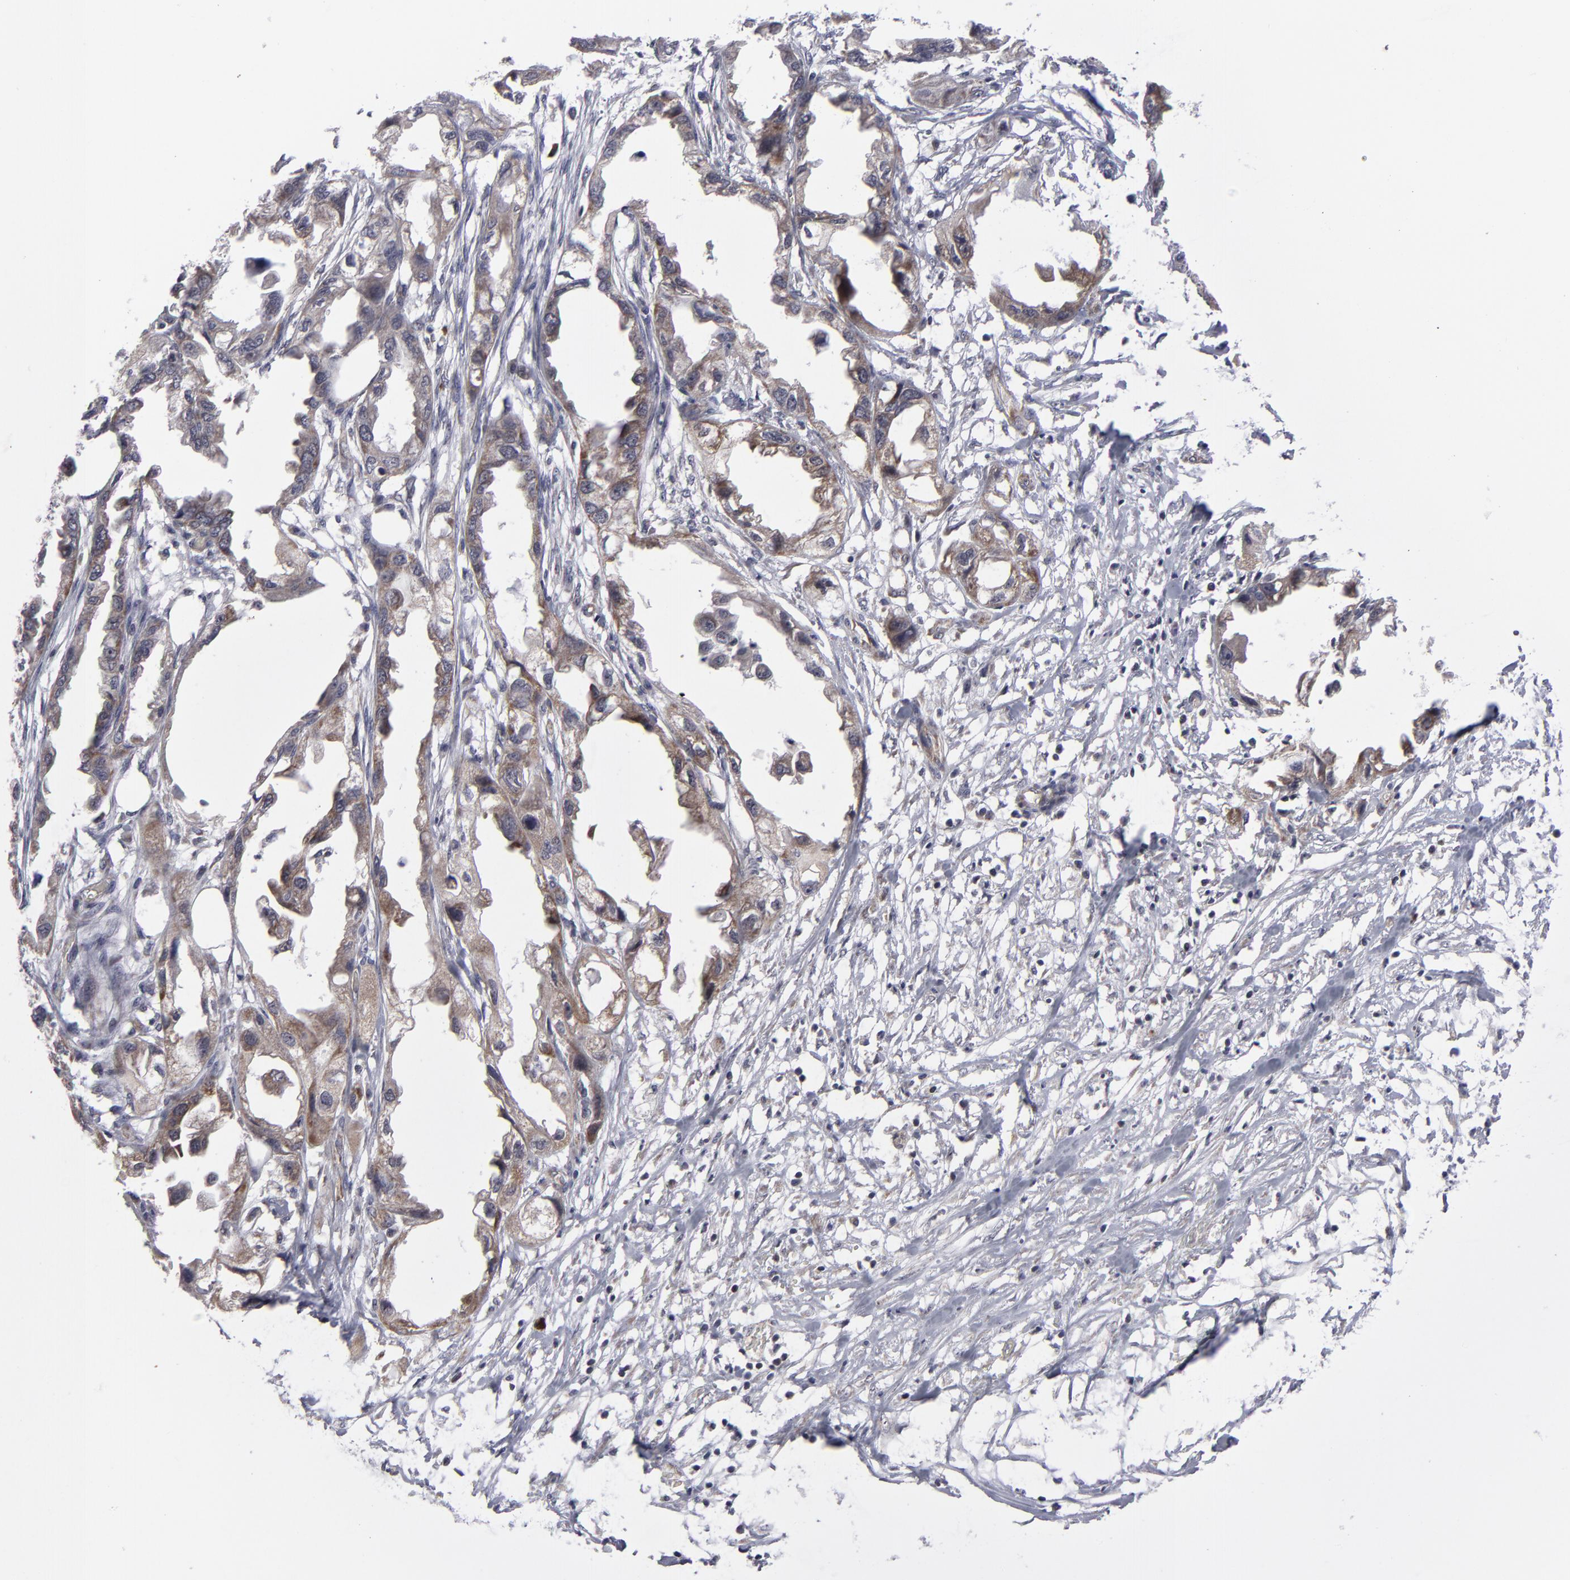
{"staining": {"intensity": "moderate", "quantity": "25%-75%", "location": "cytoplasmic/membranous"}, "tissue": "endometrial cancer", "cell_type": "Tumor cells", "image_type": "cancer", "snomed": [{"axis": "morphology", "description": "Adenocarcinoma, NOS"}, {"axis": "topography", "description": "Endometrium"}], "caption": "Human adenocarcinoma (endometrial) stained with a brown dye reveals moderate cytoplasmic/membranous positive staining in about 25%-75% of tumor cells.", "gene": "GLCCI1", "patient": {"sex": "female", "age": 67}}